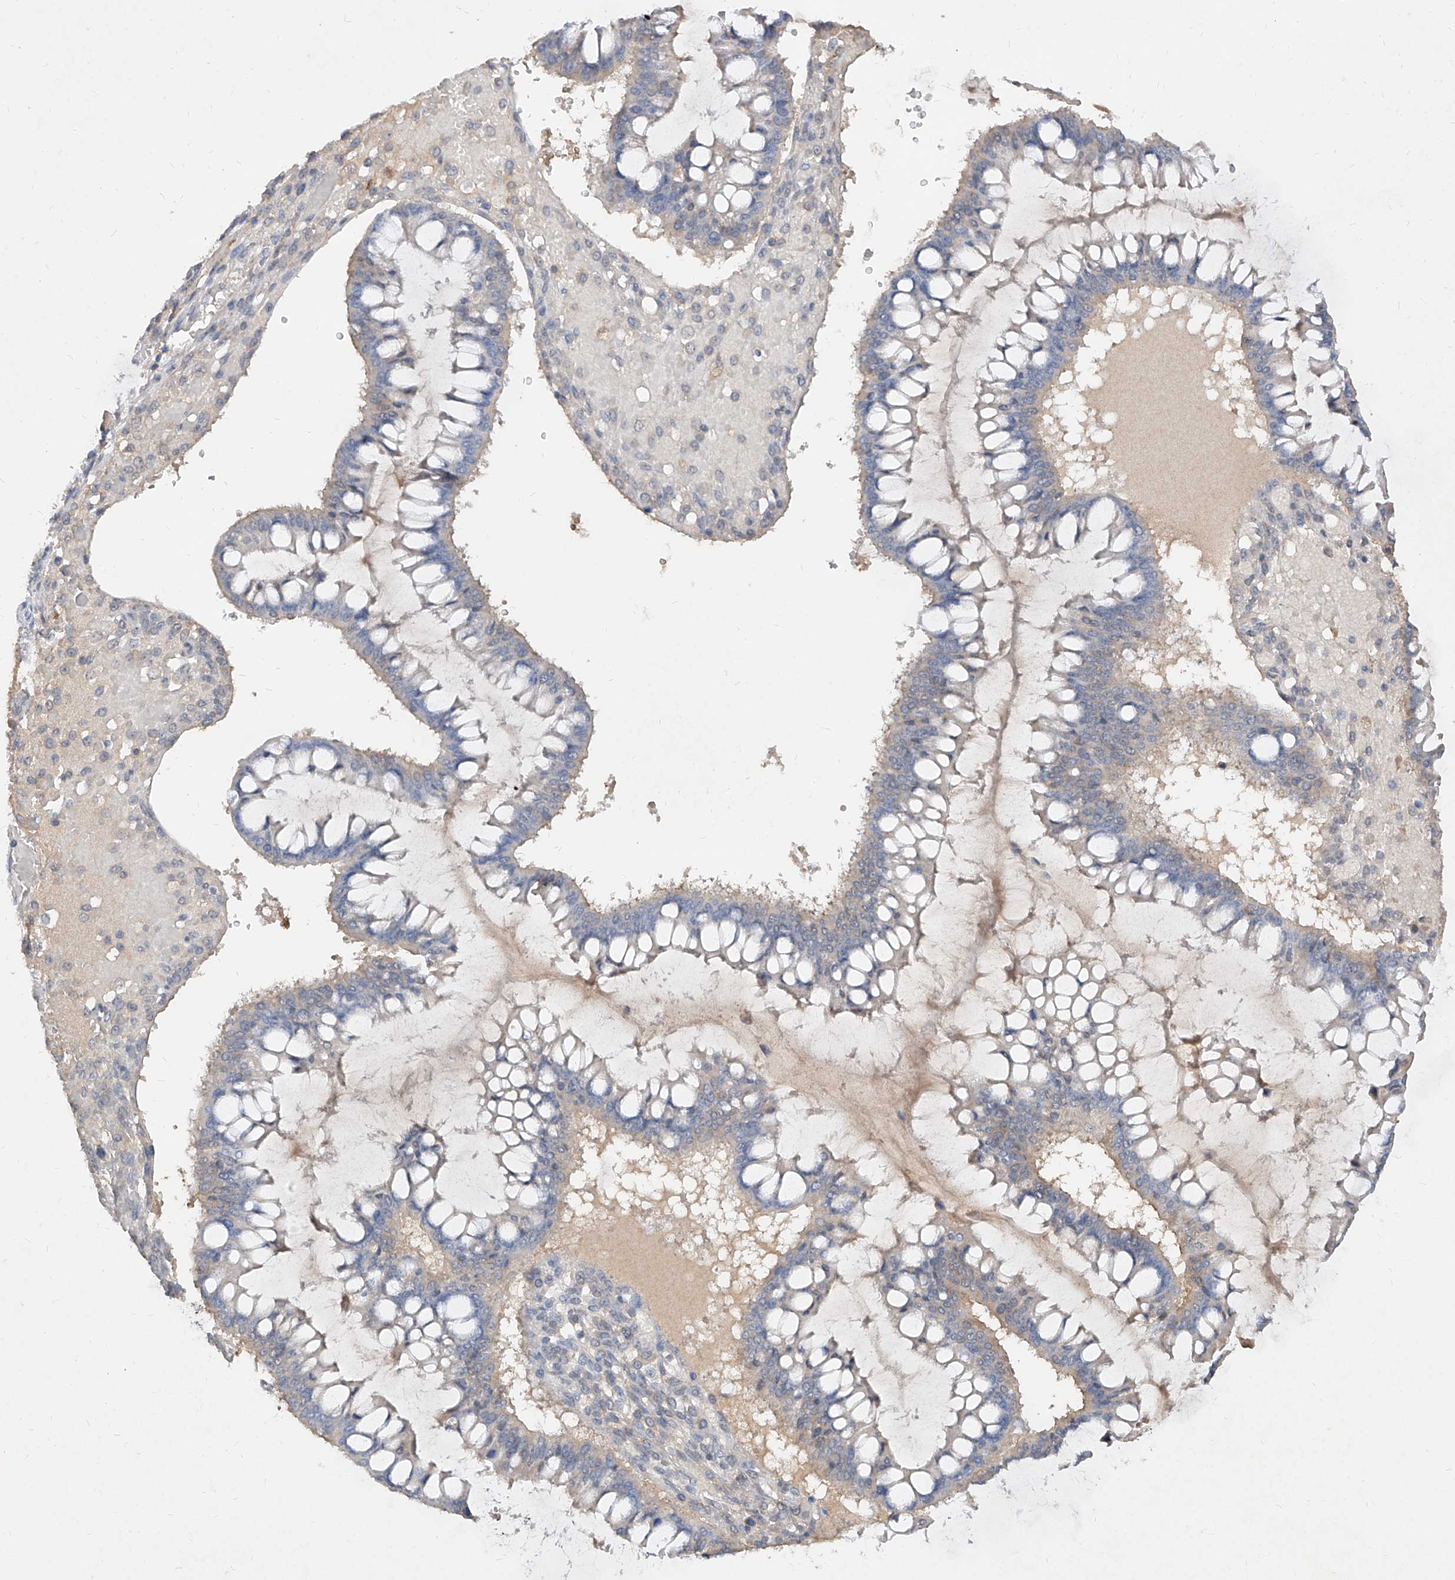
{"staining": {"intensity": "weak", "quantity": "<25%", "location": "cytoplasmic/membranous"}, "tissue": "ovarian cancer", "cell_type": "Tumor cells", "image_type": "cancer", "snomed": [{"axis": "morphology", "description": "Cystadenocarcinoma, mucinous, NOS"}, {"axis": "topography", "description": "Ovary"}], "caption": "This histopathology image is of ovarian cancer stained with immunohistochemistry (IHC) to label a protein in brown with the nuclei are counter-stained blue. There is no staining in tumor cells.", "gene": "C4A", "patient": {"sex": "female", "age": 73}}